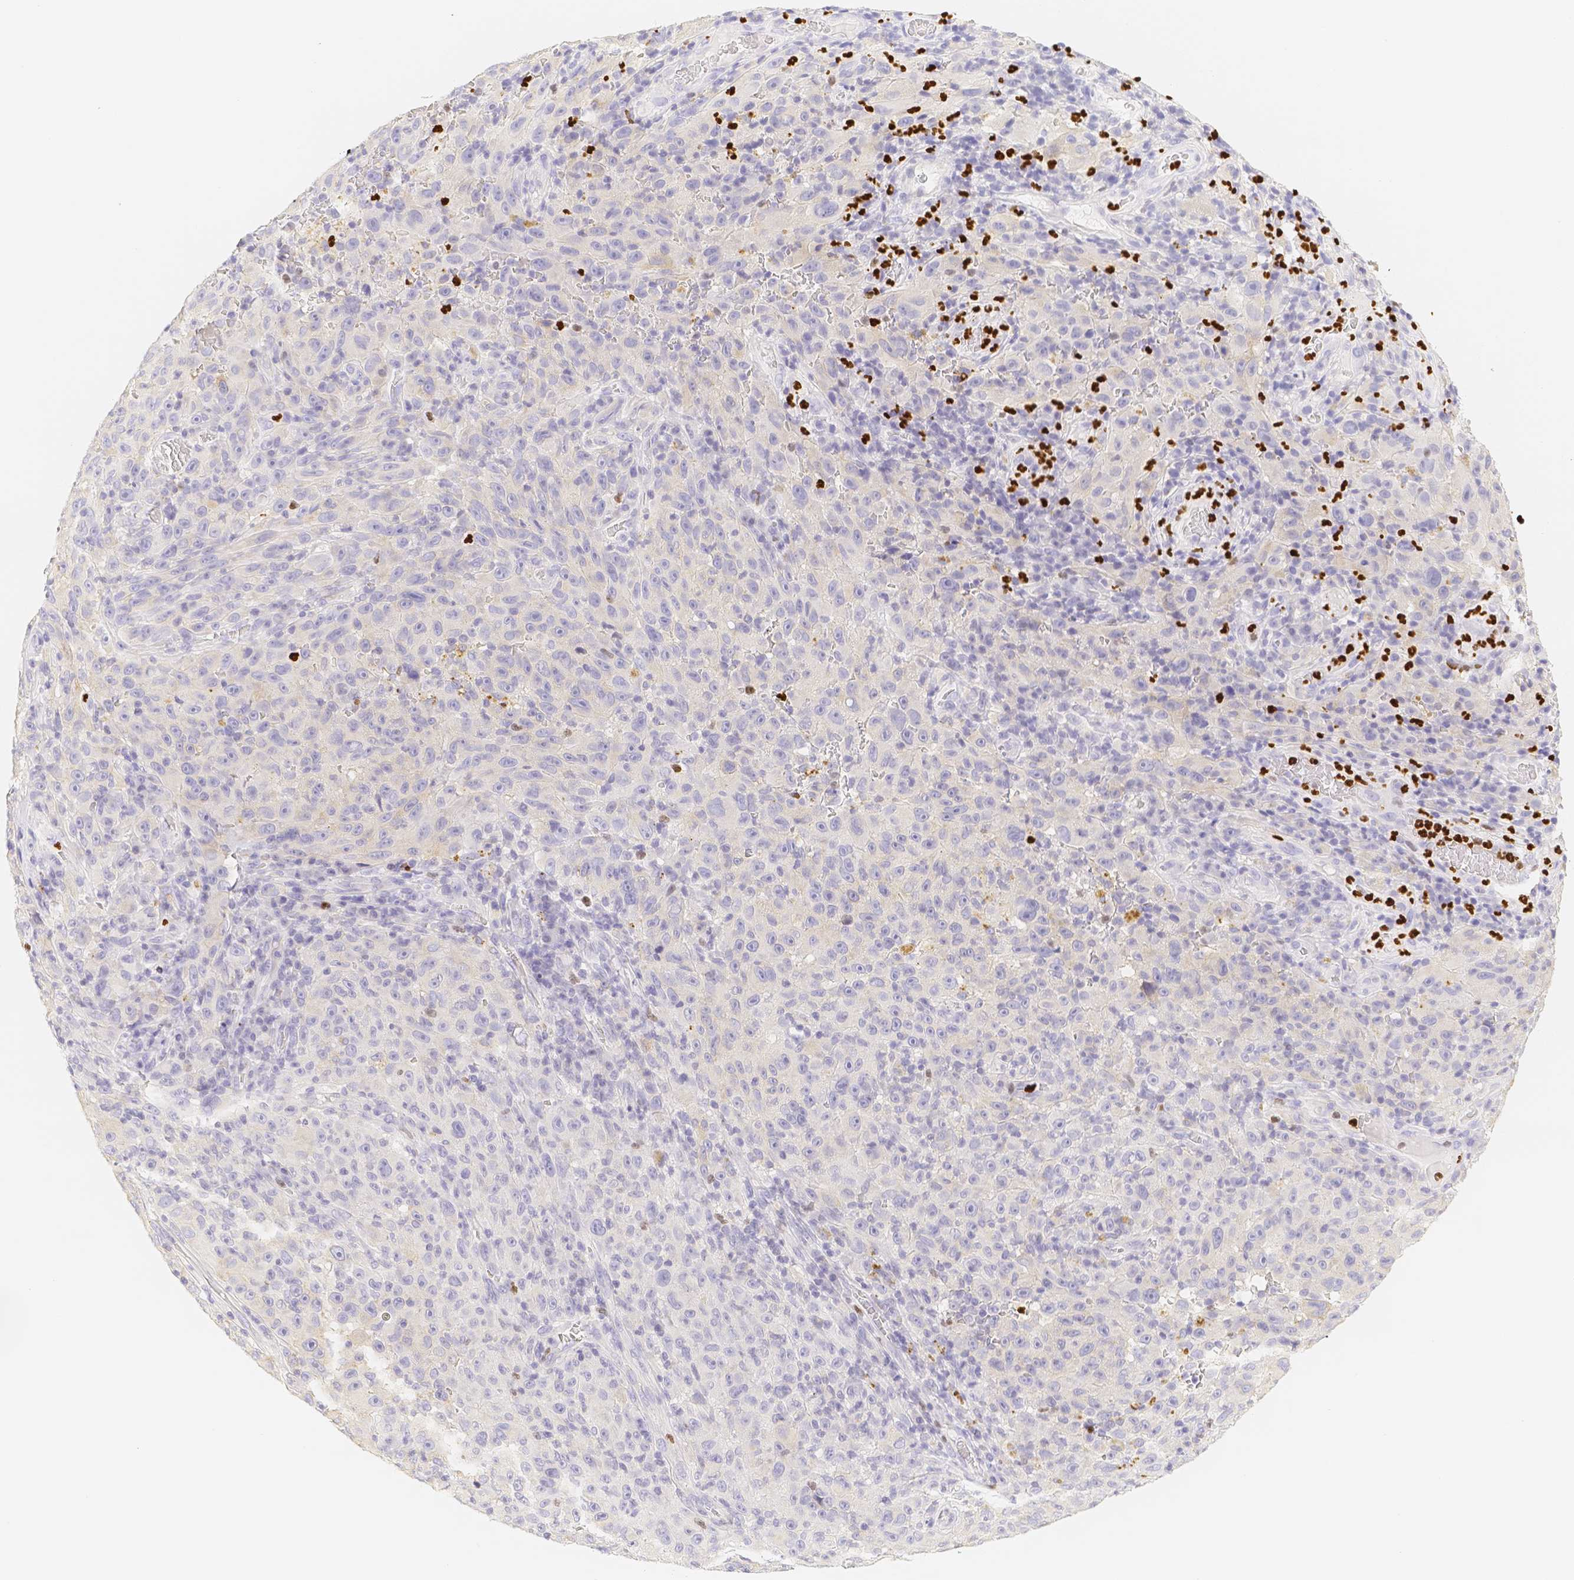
{"staining": {"intensity": "negative", "quantity": "none", "location": "none"}, "tissue": "melanoma", "cell_type": "Tumor cells", "image_type": "cancer", "snomed": [{"axis": "morphology", "description": "Malignant melanoma, NOS"}, {"axis": "topography", "description": "Skin"}], "caption": "High power microscopy histopathology image of an IHC histopathology image of malignant melanoma, revealing no significant positivity in tumor cells.", "gene": "PADI4", "patient": {"sex": "female", "age": 82}}